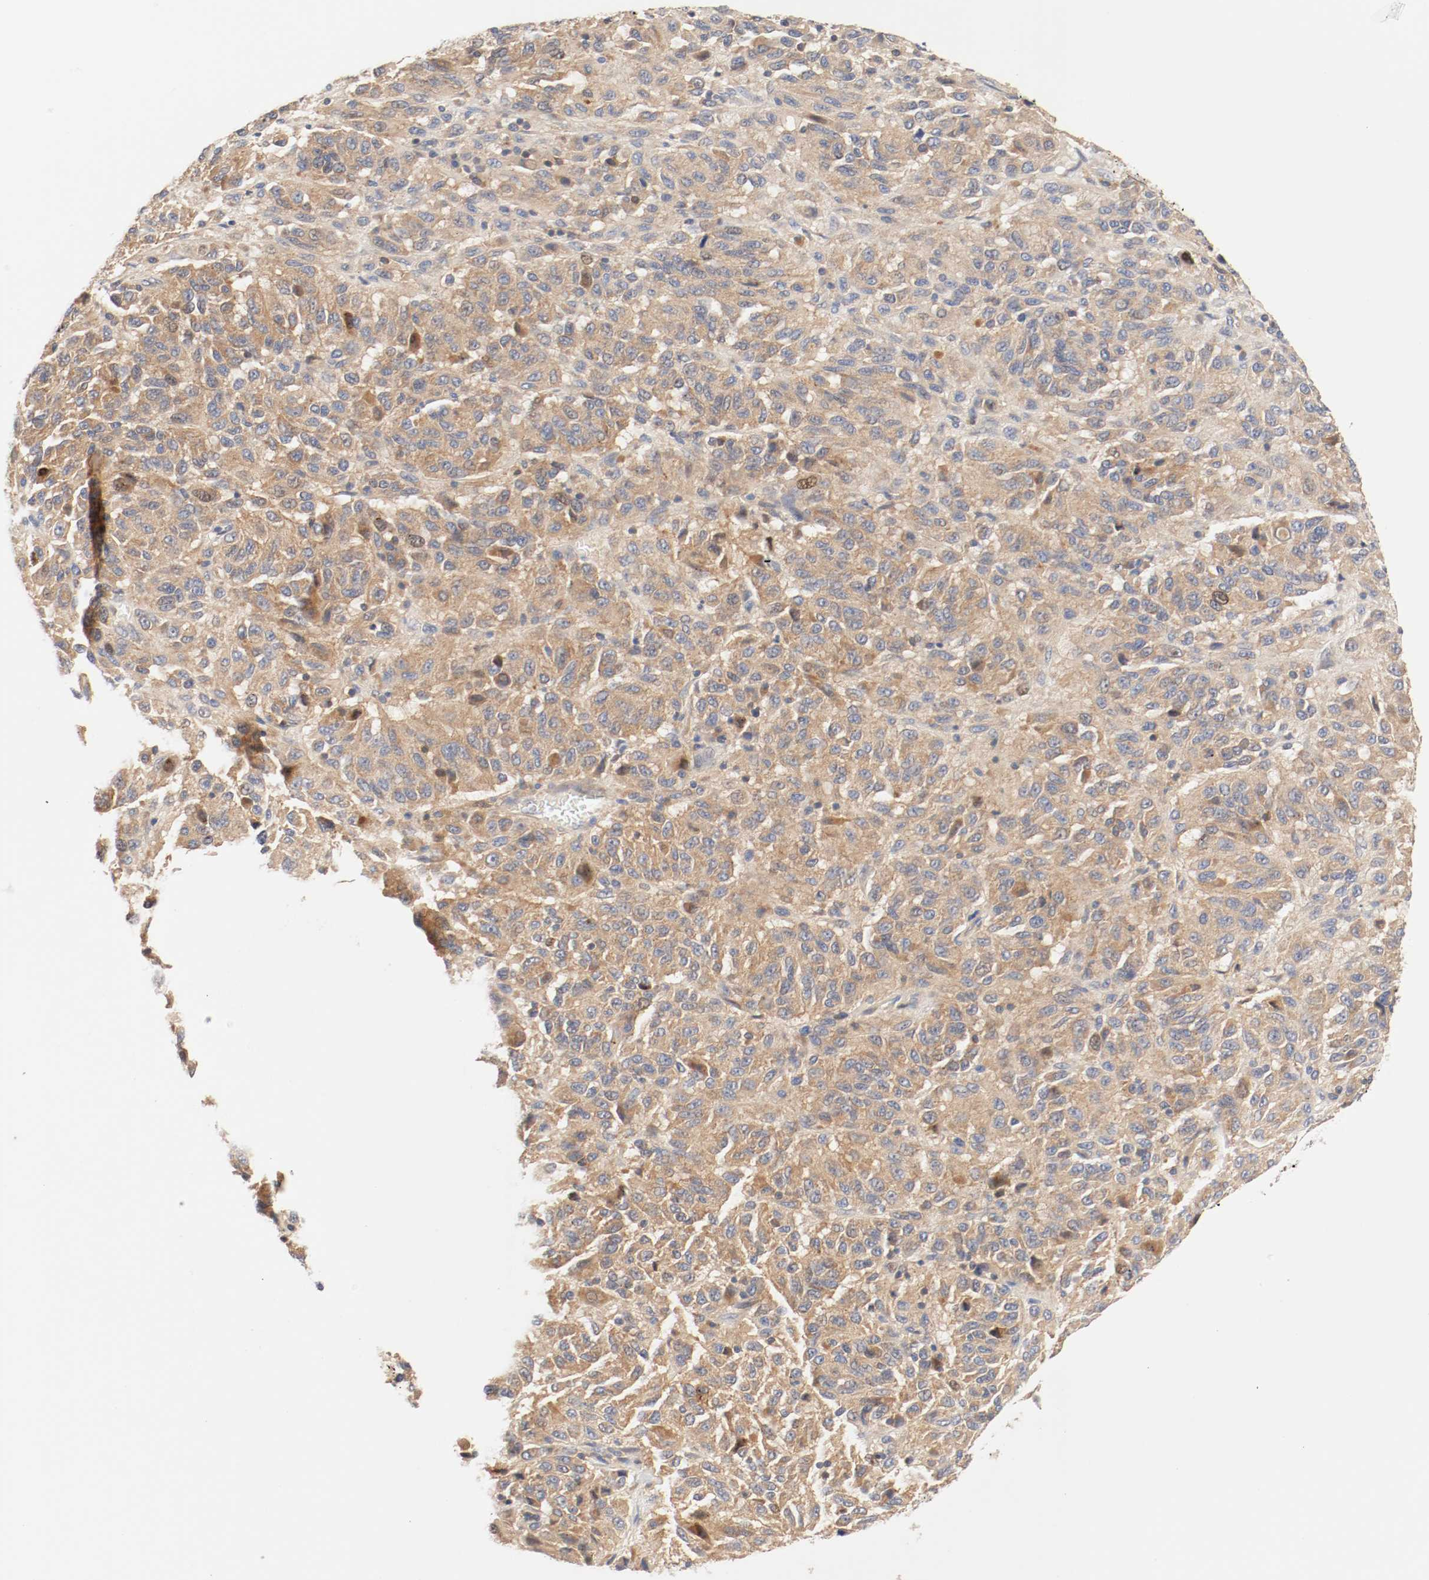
{"staining": {"intensity": "moderate", "quantity": ">75%", "location": "cytoplasmic/membranous"}, "tissue": "melanoma", "cell_type": "Tumor cells", "image_type": "cancer", "snomed": [{"axis": "morphology", "description": "Malignant melanoma, Metastatic site"}, {"axis": "topography", "description": "Lung"}], "caption": "Melanoma tissue displays moderate cytoplasmic/membranous staining in about >75% of tumor cells, visualized by immunohistochemistry.", "gene": "GIT1", "patient": {"sex": "male", "age": 64}}